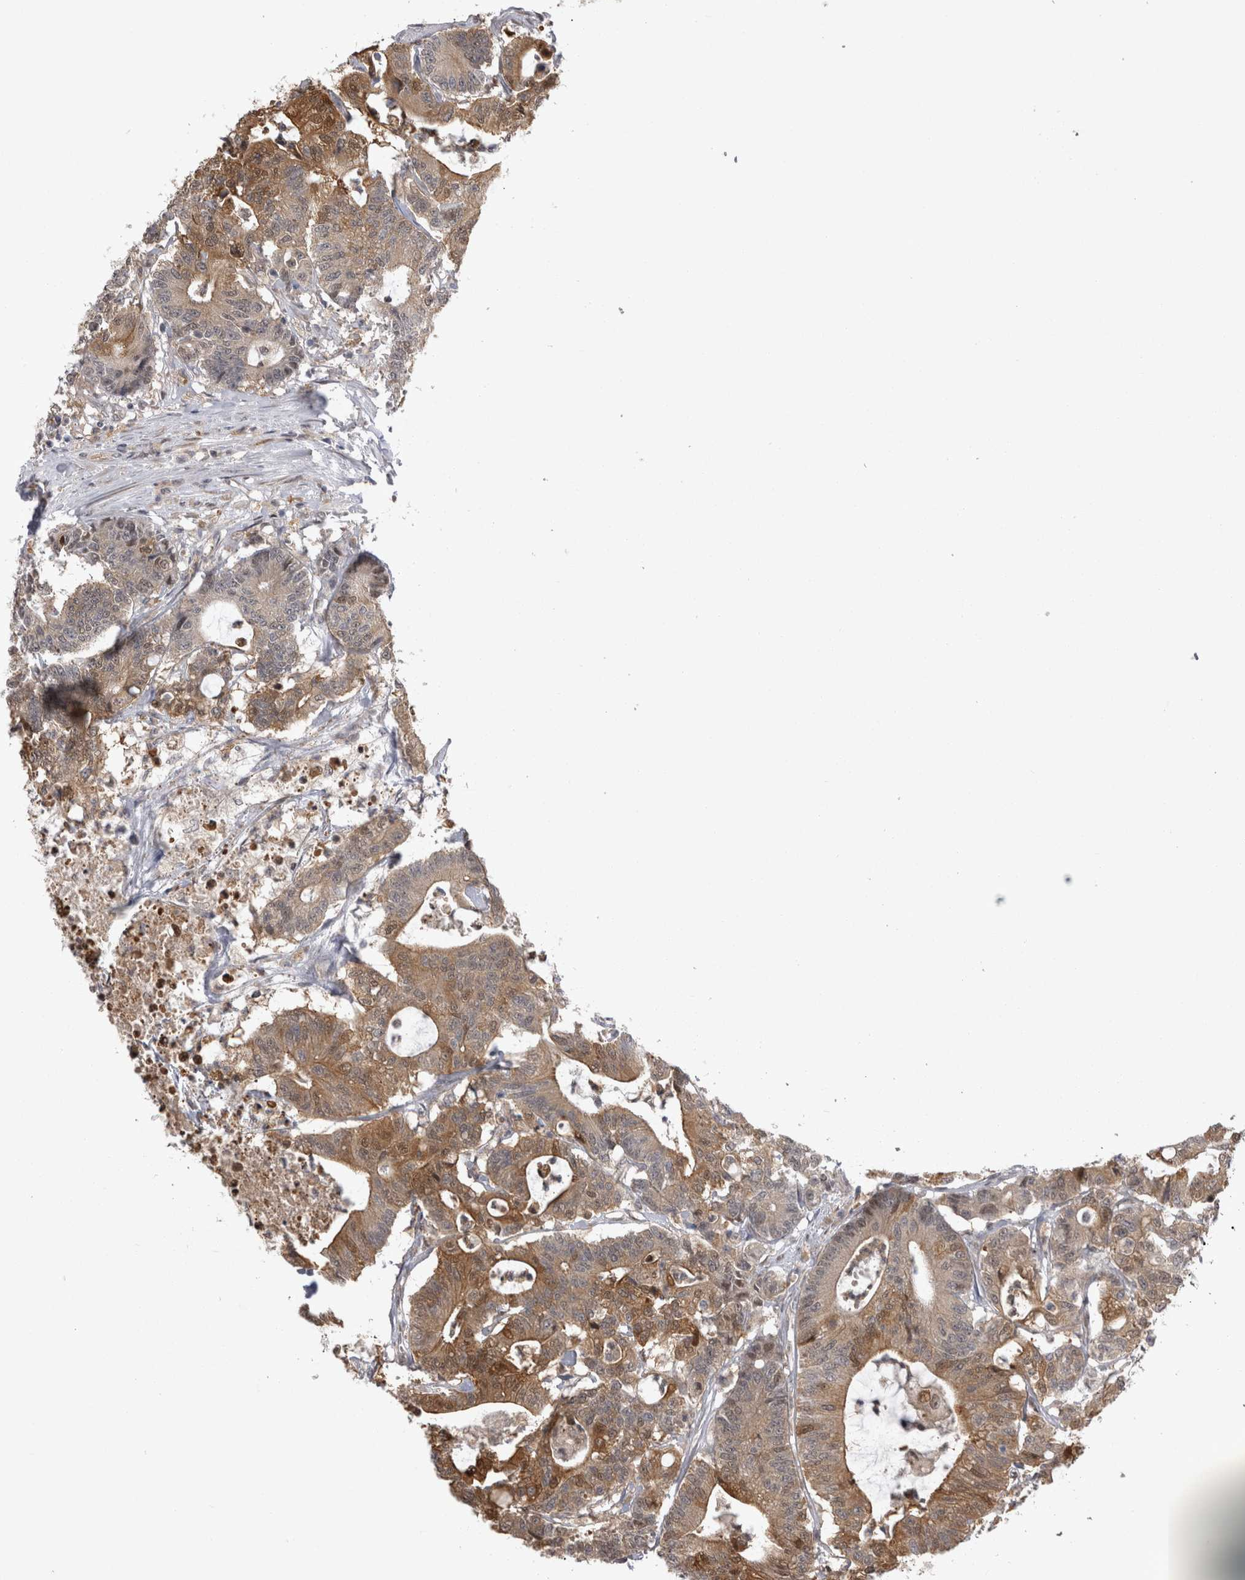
{"staining": {"intensity": "moderate", "quantity": ">75%", "location": "cytoplasmic/membranous"}, "tissue": "colorectal cancer", "cell_type": "Tumor cells", "image_type": "cancer", "snomed": [{"axis": "morphology", "description": "Adenocarcinoma, NOS"}, {"axis": "topography", "description": "Colon"}], "caption": "The image reveals a brown stain indicating the presence of a protein in the cytoplasmic/membranous of tumor cells in colorectal adenocarcinoma. Using DAB (brown) and hematoxylin (blue) stains, captured at high magnification using brightfield microscopy.", "gene": "CHIC2", "patient": {"sex": "female", "age": 84}}